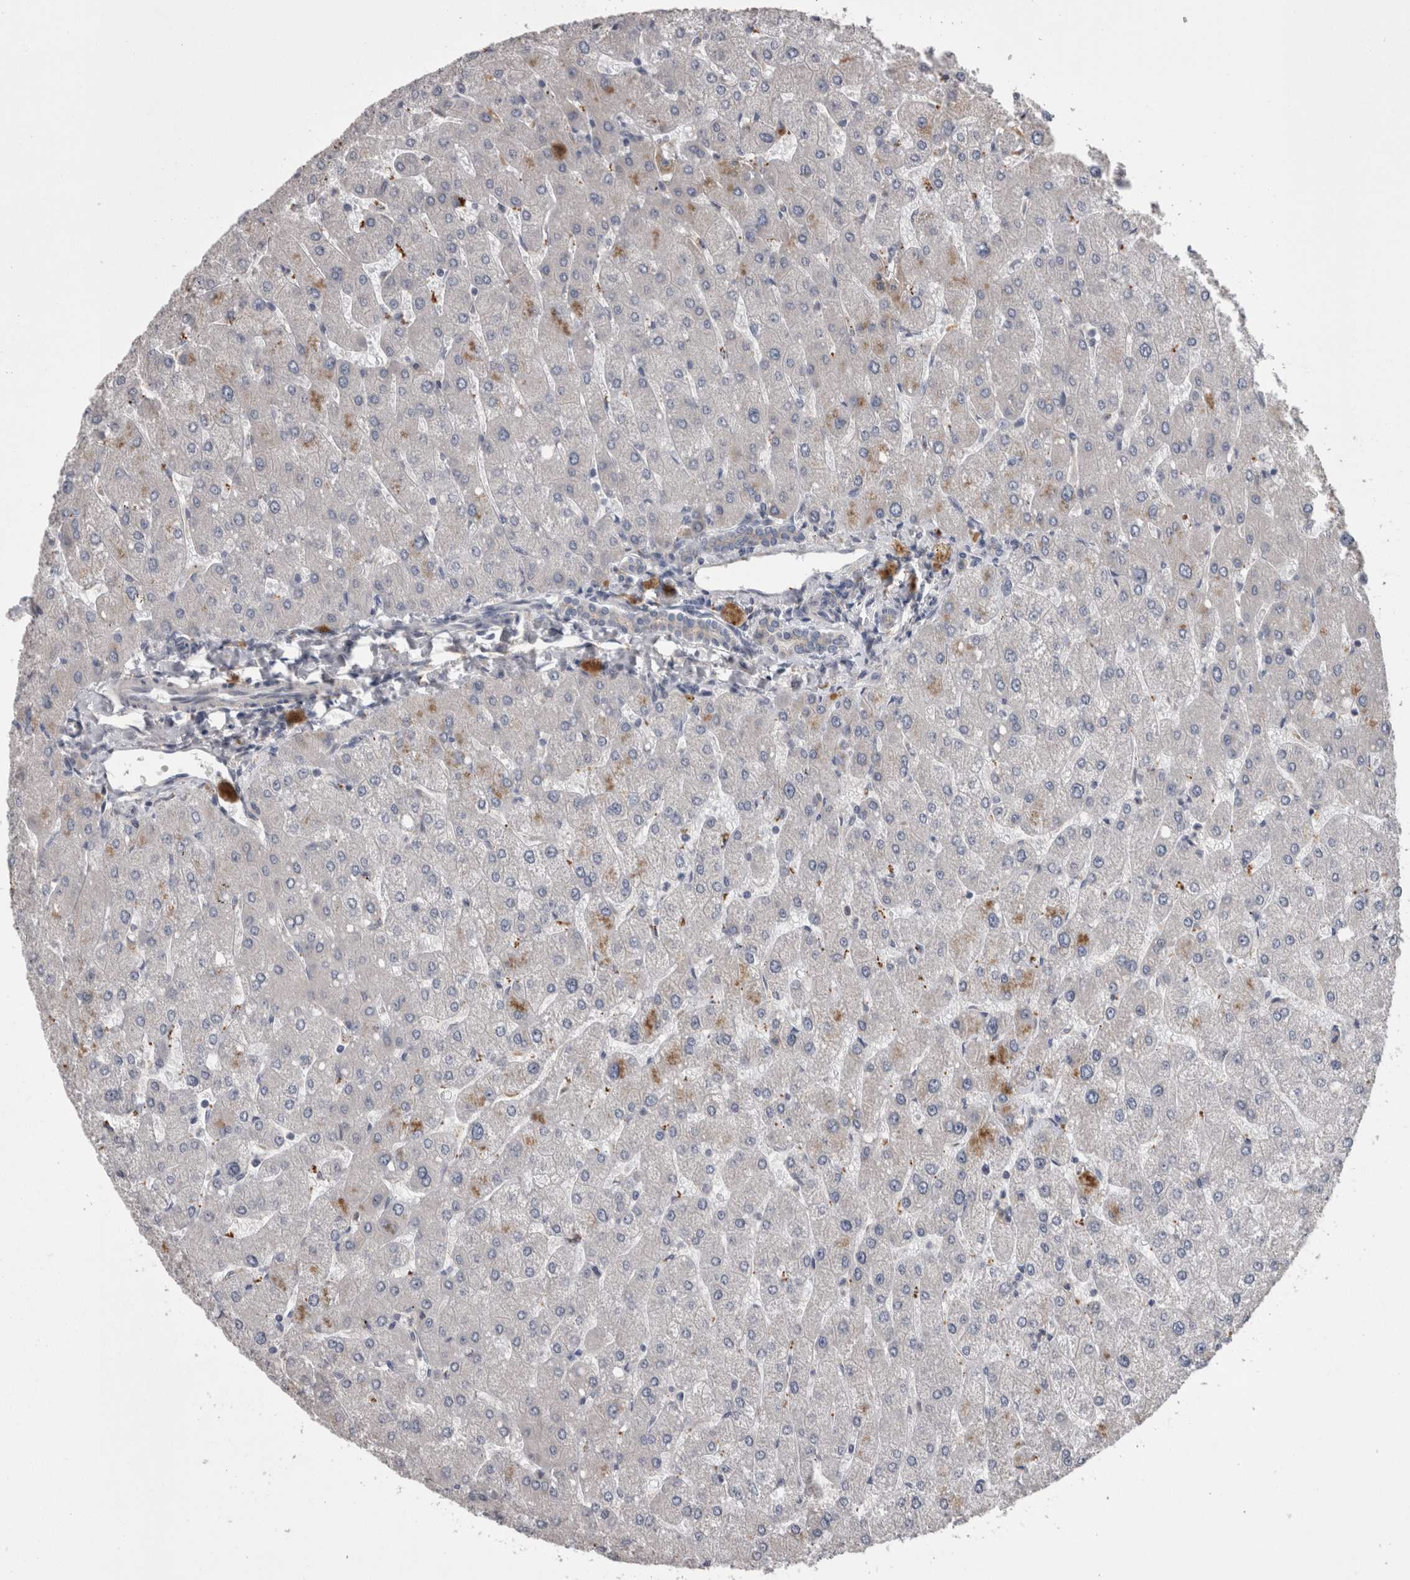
{"staining": {"intensity": "negative", "quantity": "none", "location": "none"}, "tissue": "liver", "cell_type": "Cholangiocytes", "image_type": "normal", "snomed": [{"axis": "morphology", "description": "Normal tissue, NOS"}, {"axis": "topography", "description": "Liver"}], "caption": "Immunohistochemistry micrograph of normal liver stained for a protein (brown), which reveals no staining in cholangiocytes. Brightfield microscopy of immunohistochemistry stained with DAB (brown) and hematoxylin (blue), captured at high magnification.", "gene": "STC1", "patient": {"sex": "male", "age": 55}}